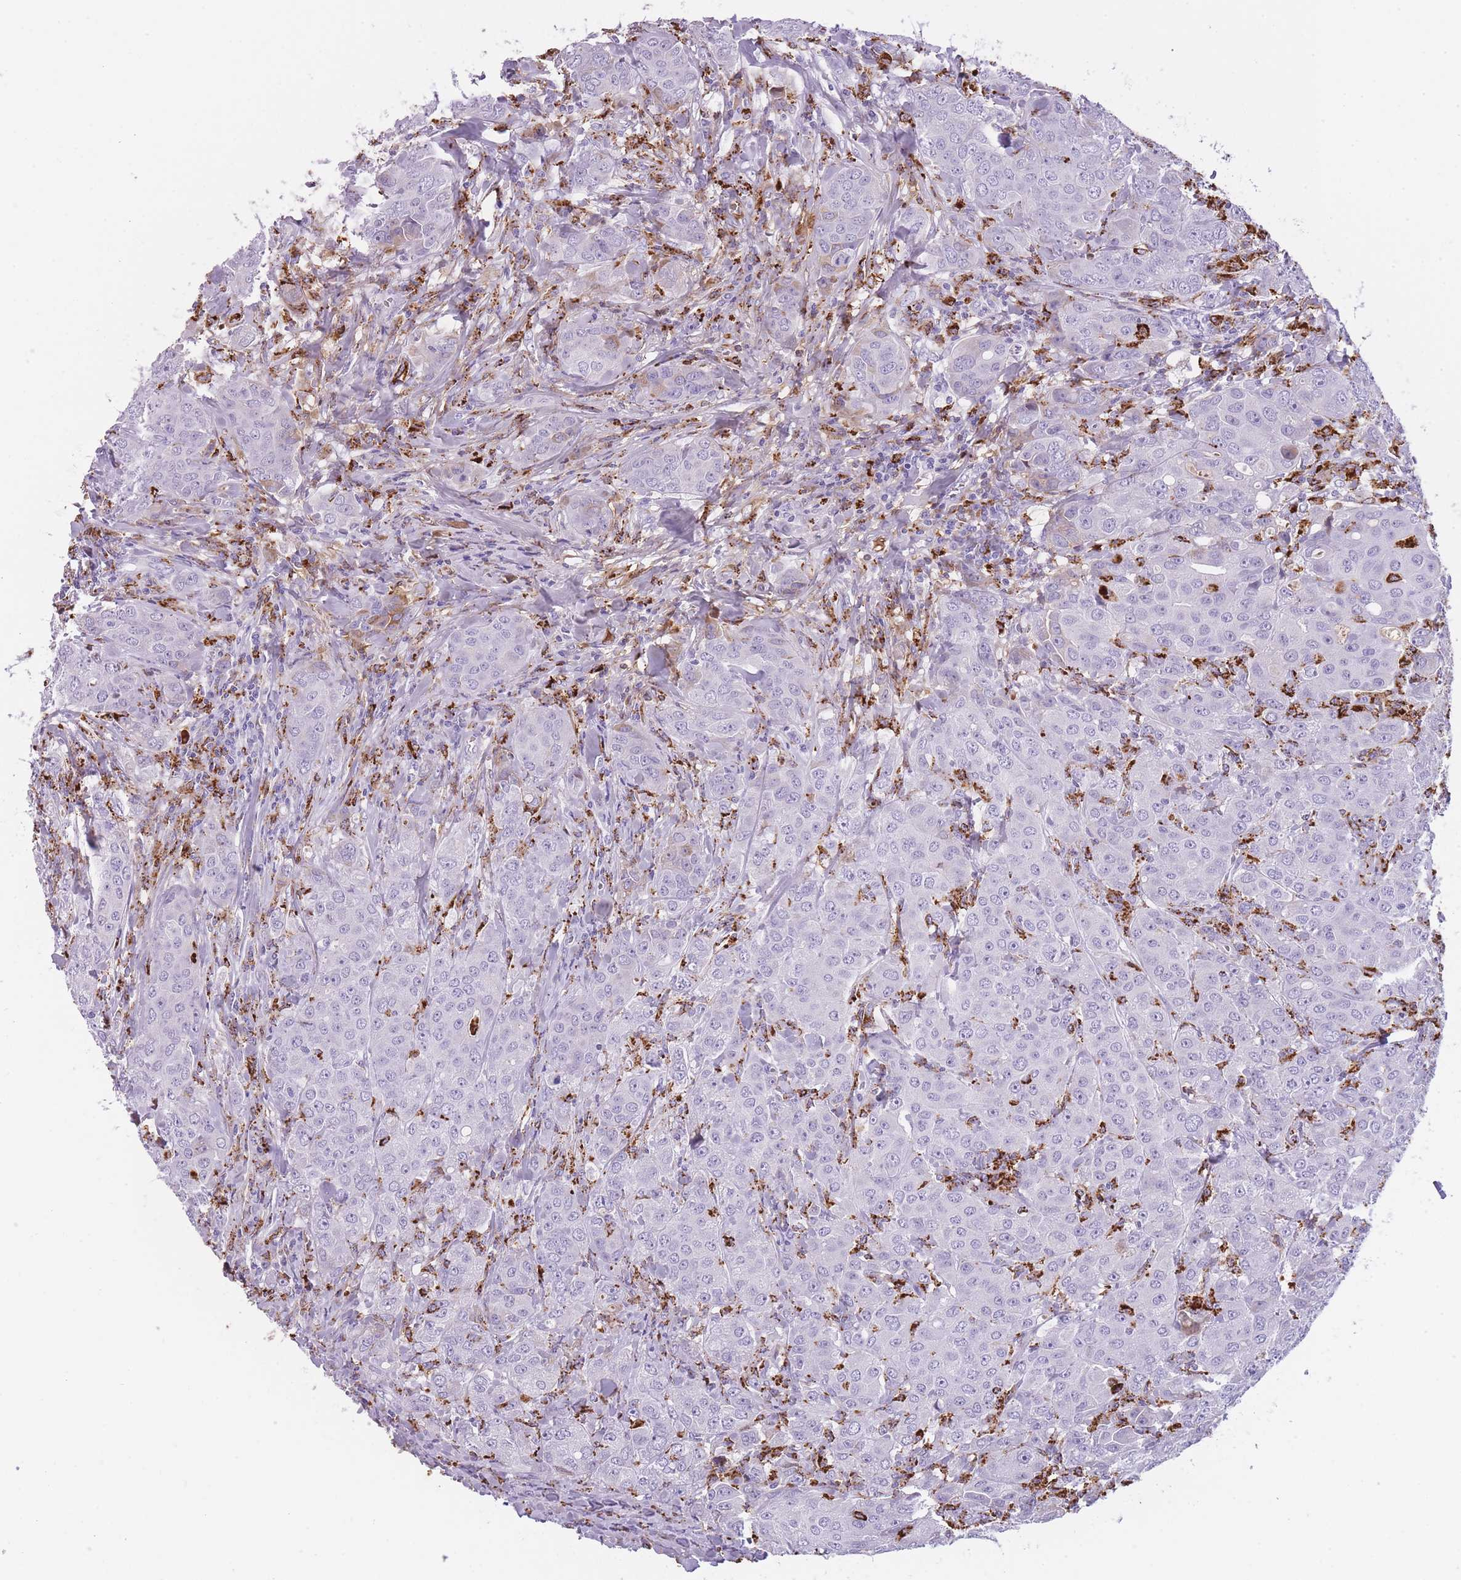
{"staining": {"intensity": "negative", "quantity": "none", "location": "none"}, "tissue": "breast cancer", "cell_type": "Tumor cells", "image_type": "cancer", "snomed": [{"axis": "morphology", "description": "Duct carcinoma"}, {"axis": "topography", "description": "Breast"}], "caption": "Immunohistochemistry image of breast cancer (invasive ductal carcinoma) stained for a protein (brown), which demonstrates no expression in tumor cells. The staining was performed using DAB (3,3'-diaminobenzidine) to visualize the protein expression in brown, while the nuclei were stained in blue with hematoxylin (Magnification: 20x).", "gene": "GNAT1", "patient": {"sex": "female", "age": 43}}